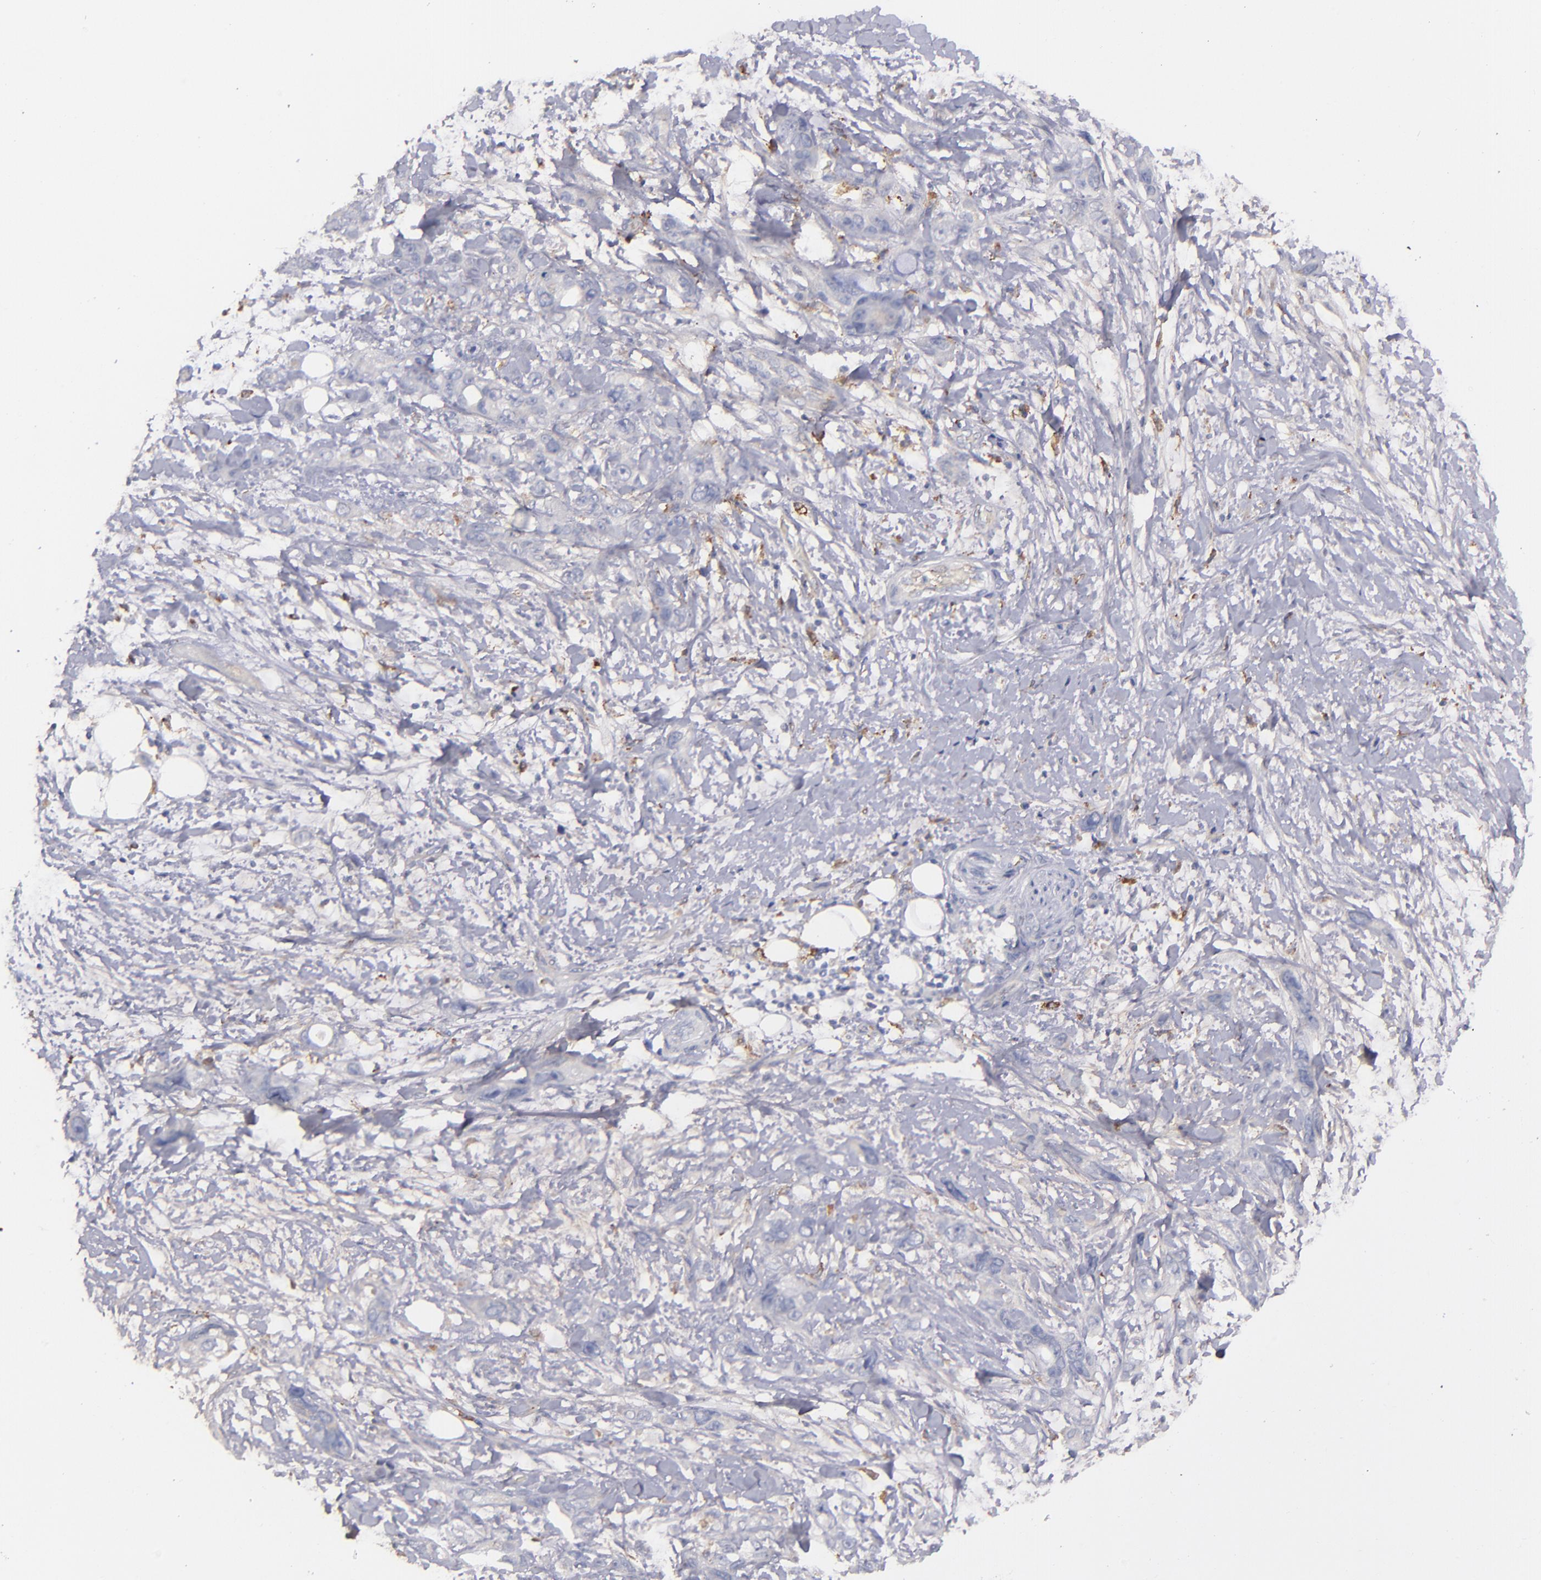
{"staining": {"intensity": "negative", "quantity": "none", "location": "none"}, "tissue": "stomach cancer", "cell_type": "Tumor cells", "image_type": "cancer", "snomed": [{"axis": "morphology", "description": "Adenocarcinoma, NOS"}, {"axis": "topography", "description": "Stomach, upper"}], "caption": "Immunohistochemical staining of human stomach cancer reveals no significant staining in tumor cells. Brightfield microscopy of immunohistochemistry stained with DAB (3,3'-diaminobenzidine) (brown) and hematoxylin (blue), captured at high magnification.", "gene": "C1QA", "patient": {"sex": "male", "age": 47}}